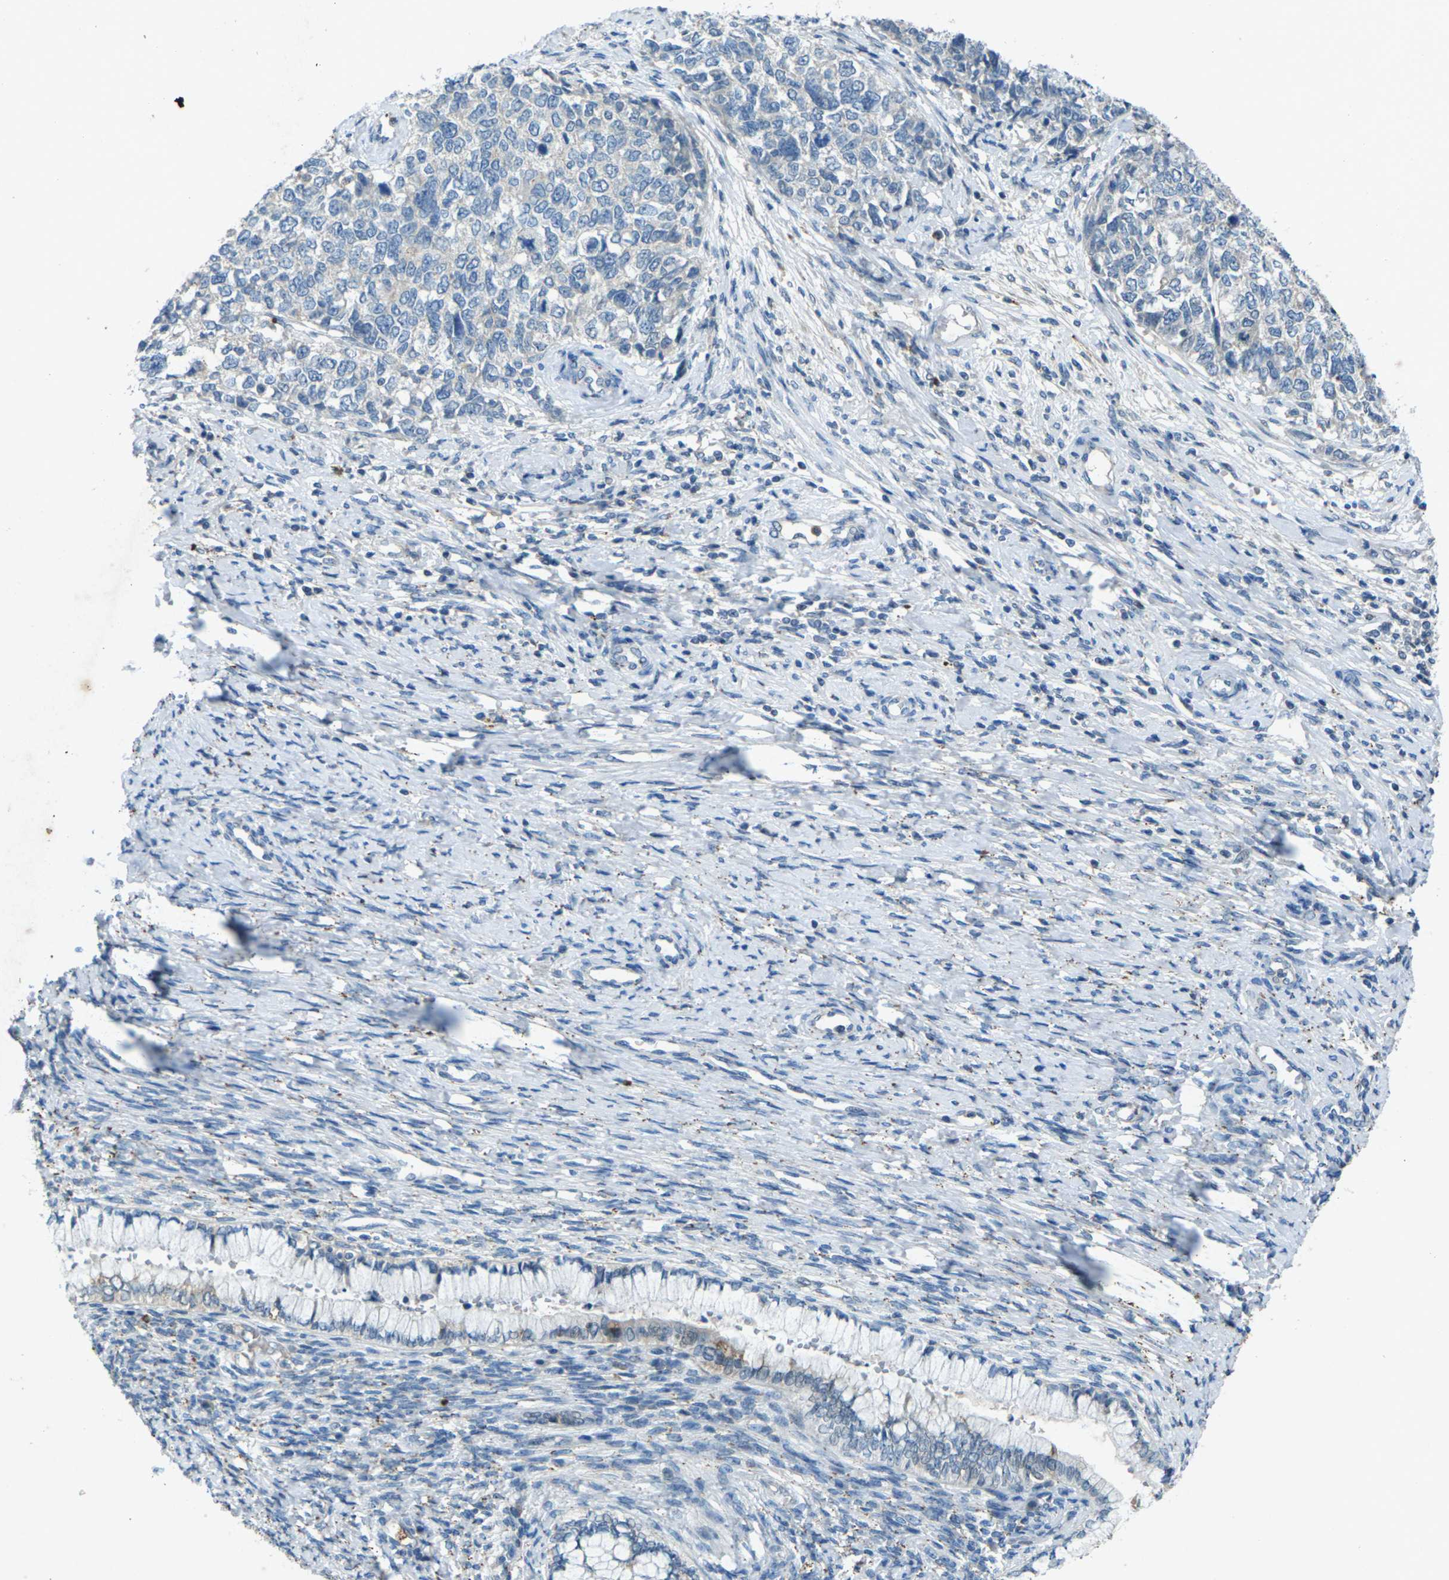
{"staining": {"intensity": "negative", "quantity": "none", "location": "none"}, "tissue": "cervical cancer", "cell_type": "Tumor cells", "image_type": "cancer", "snomed": [{"axis": "morphology", "description": "Squamous cell carcinoma, NOS"}, {"axis": "topography", "description": "Cervix"}], "caption": "Tumor cells are negative for protein expression in human cervical cancer (squamous cell carcinoma). (Stains: DAB immunohistochemistry with hematoxylin counter stain, Microscopy: brightfield microscopy at high magnification).", "gene": "SIGLEC14", "patient": {"sex": "female", "age": 63}}